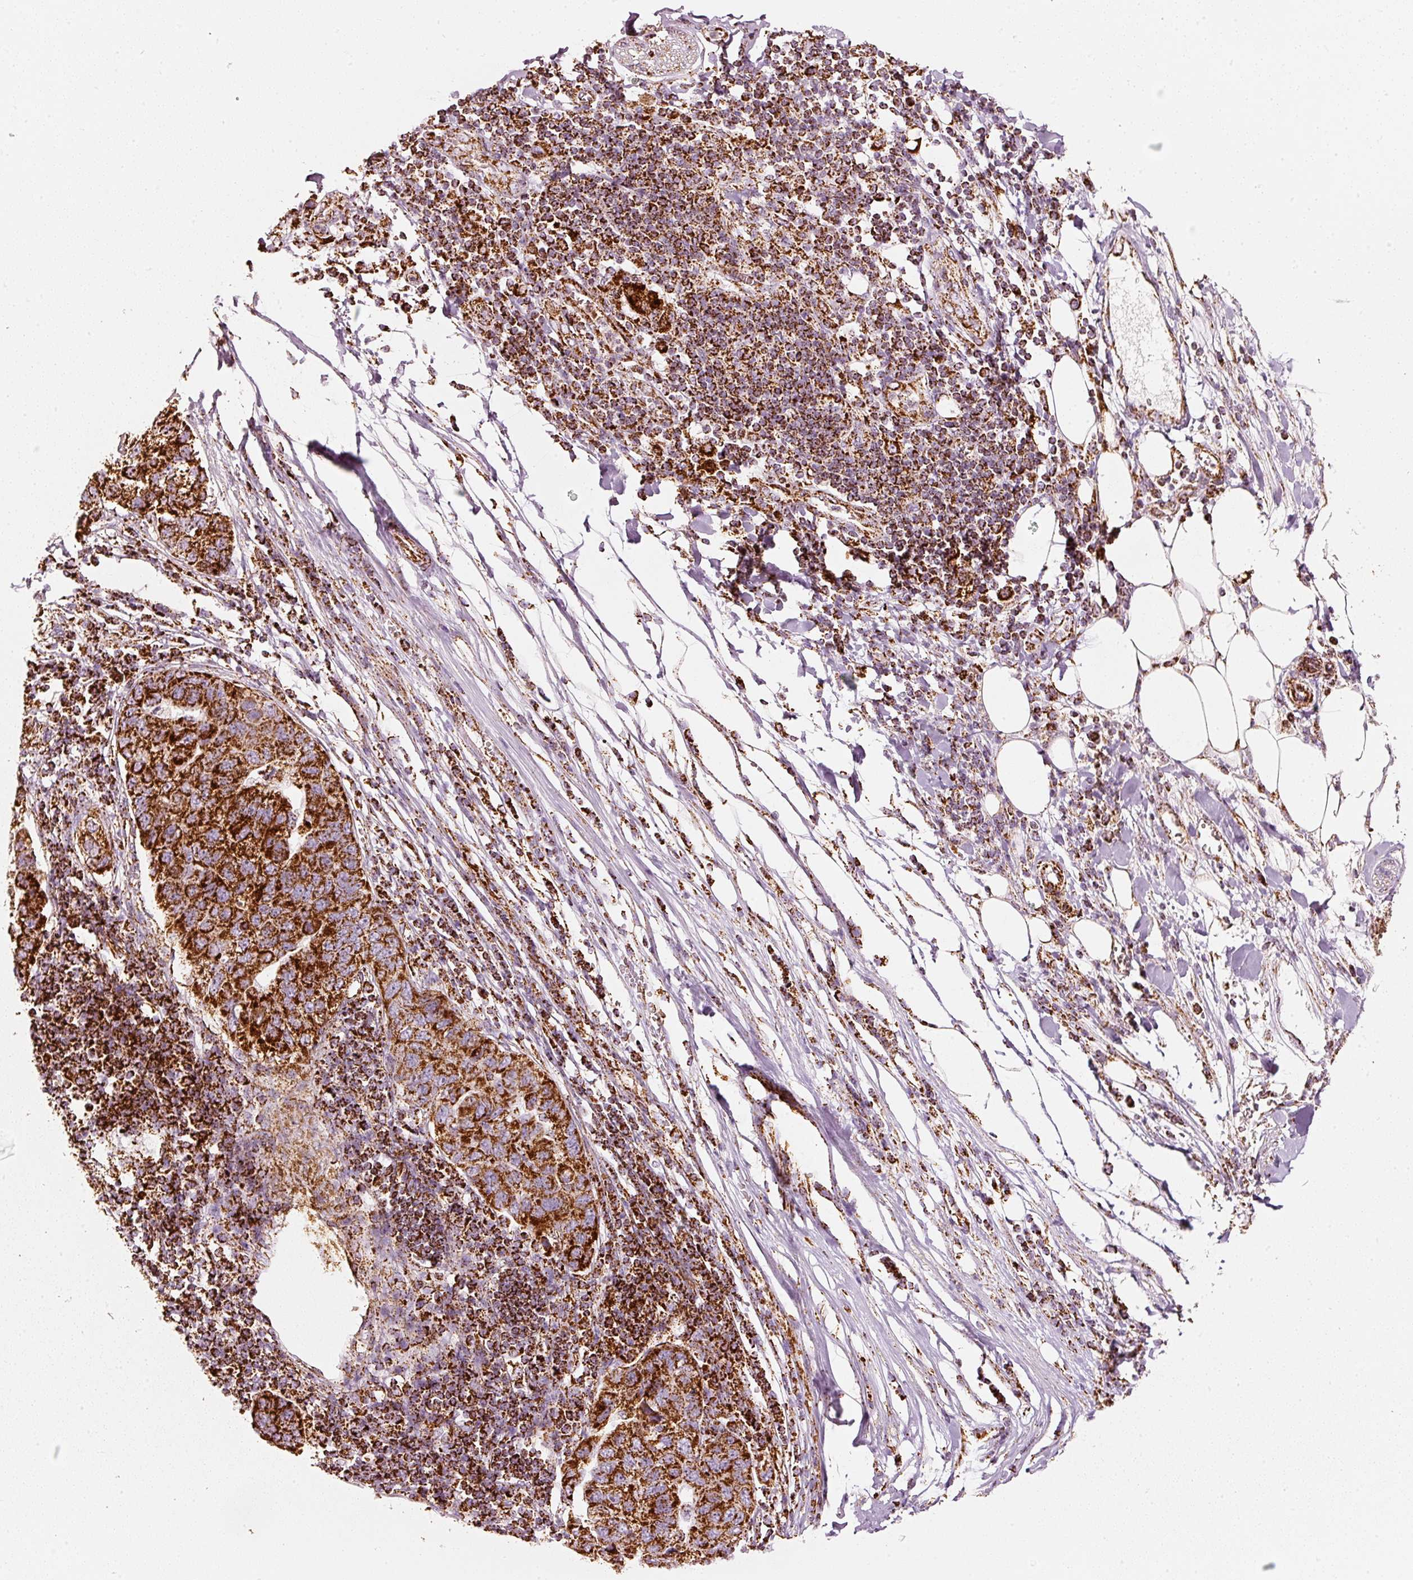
{"staining": {"intensity": "strong", "quantity": ">75%", "location": "cytoplasmic/membranous"}, "tissue": "pancreatic cancer", "cell_type": "Tumor cells", "image_type": "cancer", "snomed": [{"axis": "morphology", "description": "Adenocarcinoma, NOS"}, {"axis": "topography", "description": "Pancreas"}], "caption": "Strong cytoplasmic/membranous expression for a protein is seen in about >75% of tumor cells of pancreatic adenocarcinoma using immunohistochemistry.", "gene": "UQCRC1", "patient": {"sex": "female", "age": 61}}